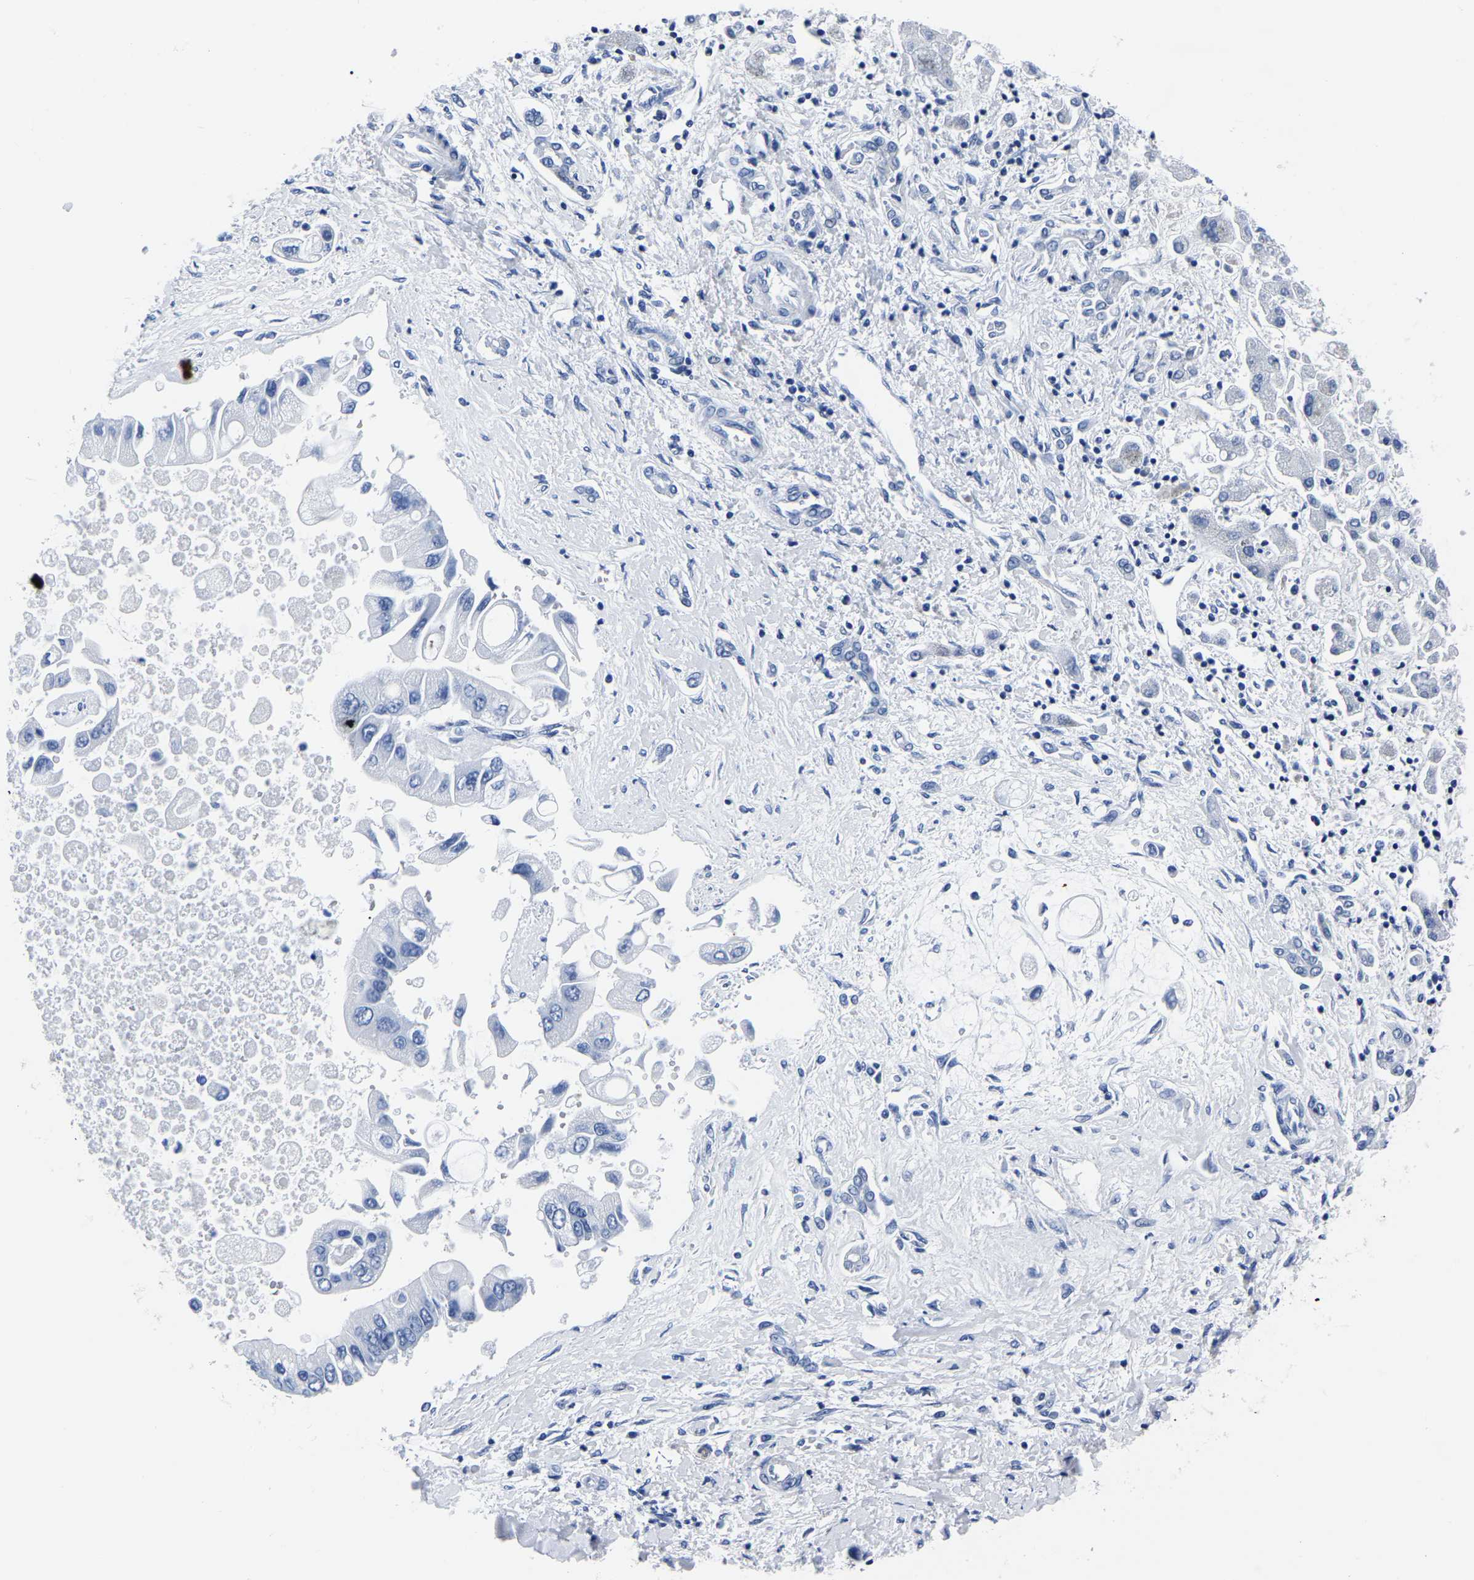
{"staining": {"intensity": "negative", "quantity": "none", "location": "none"}, "tissue": "liver cancer", "cell_type": "Tumor cells", "image_type": "cancer", "snomed": [{"axis": "morphology", "description": "Cholangiocarcinoma"}, {"axis": "topography", "description": "Liver"}], "caption": "This is an immunohistochemistry (IHC) histopathology image of liver cancer (cholangiocarcinoma). There is no positivity in tumor cells.", "gene": "IMPG2", "patient": {"sex": "male", "age": 50}}